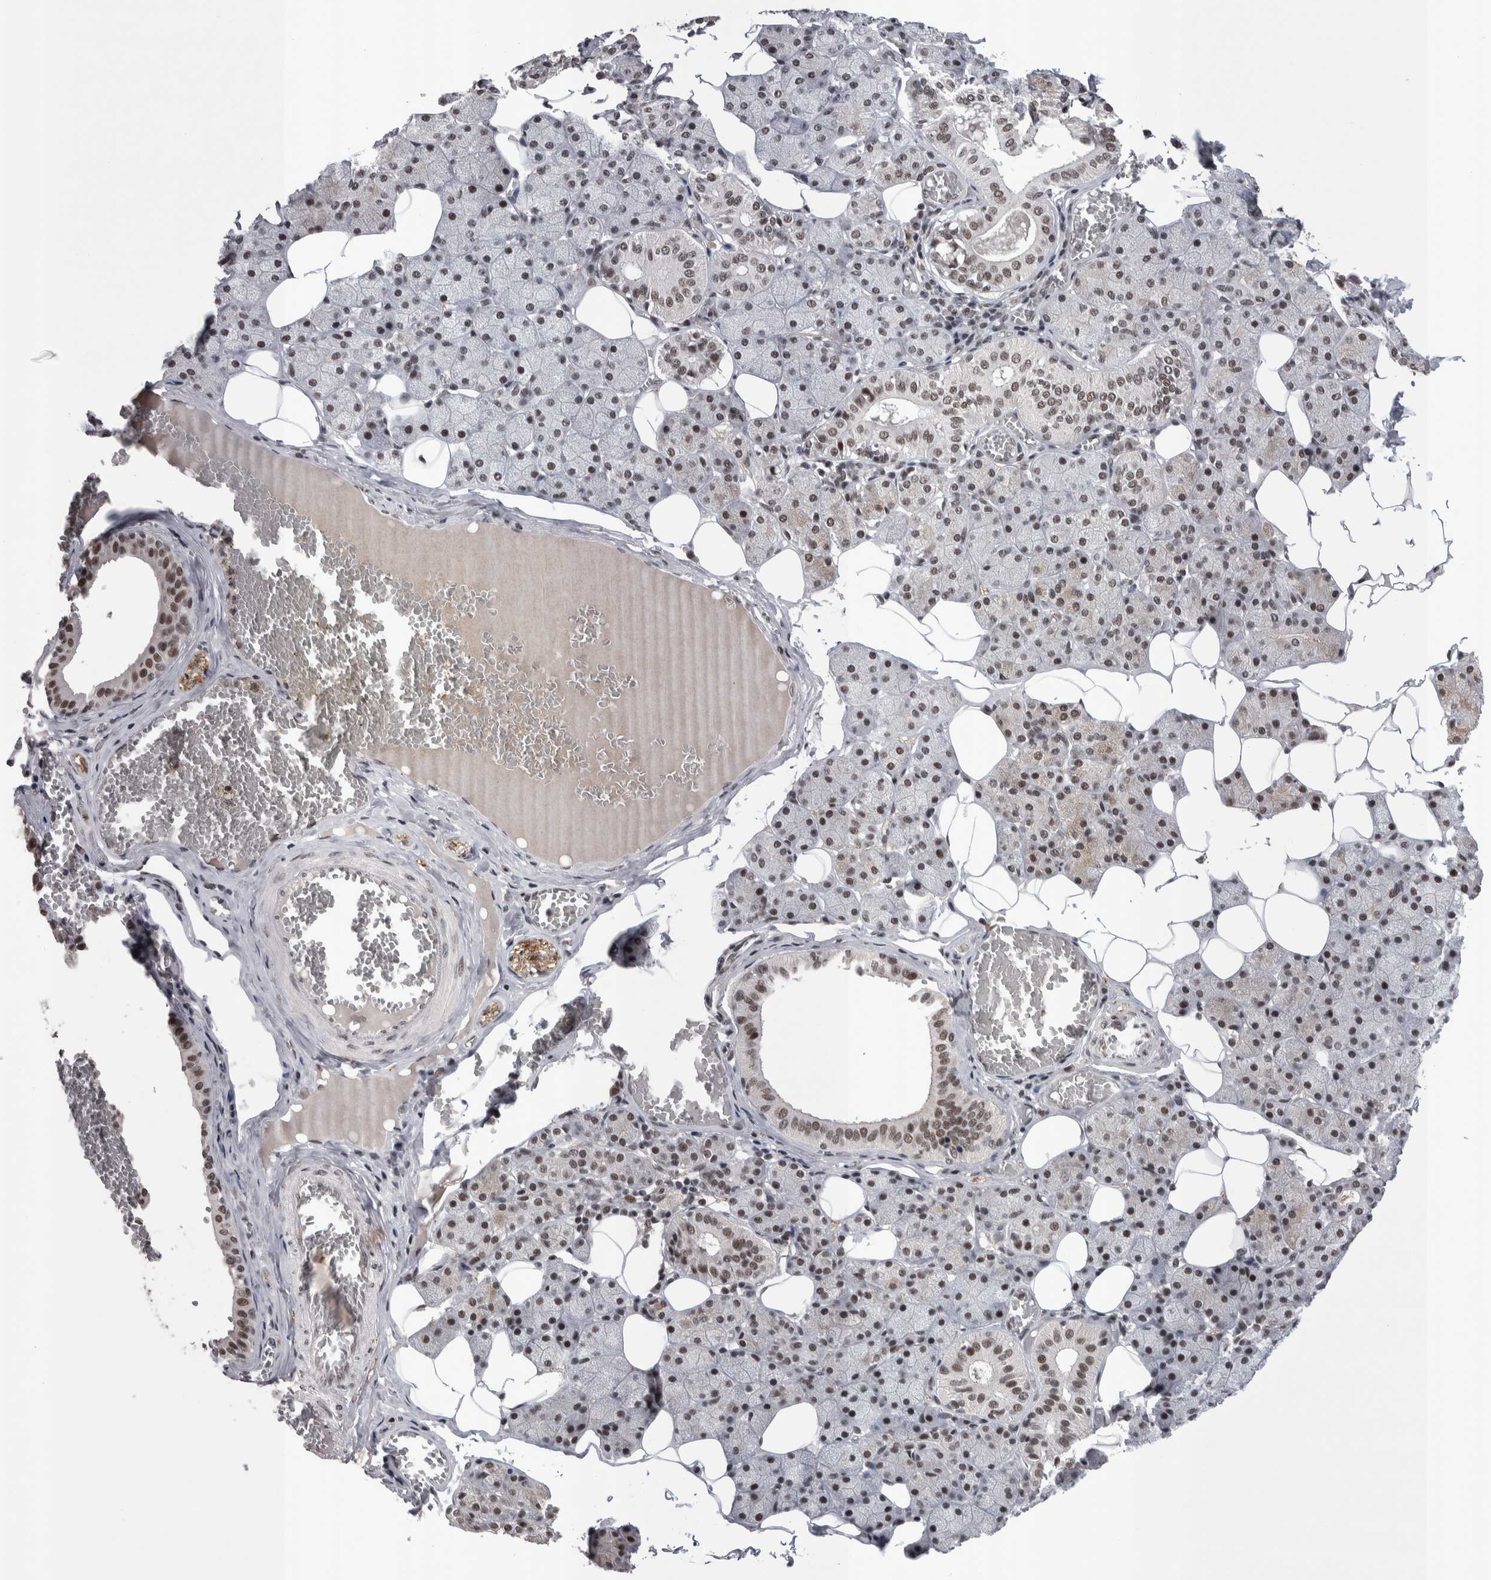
{"staining": {"intensity": "moderate", "quantity": ">75%", "location": "nuclear"}, "tissue": "salivary gland", "cell_type": "Glandular cells", "image_type": "normal", "snomed": [{"axis": "morphology", "description": "Normal tissue, NOS"}, {"axis": "topography", "description": "Salivary gland"}], "caption": "Protein analysis of benign salivary gland reveals moderate nuclear staining in approximately >75% of glandular cells.", "gene": "DMTF1", "patient": {"sex": "female", "age": 33}}